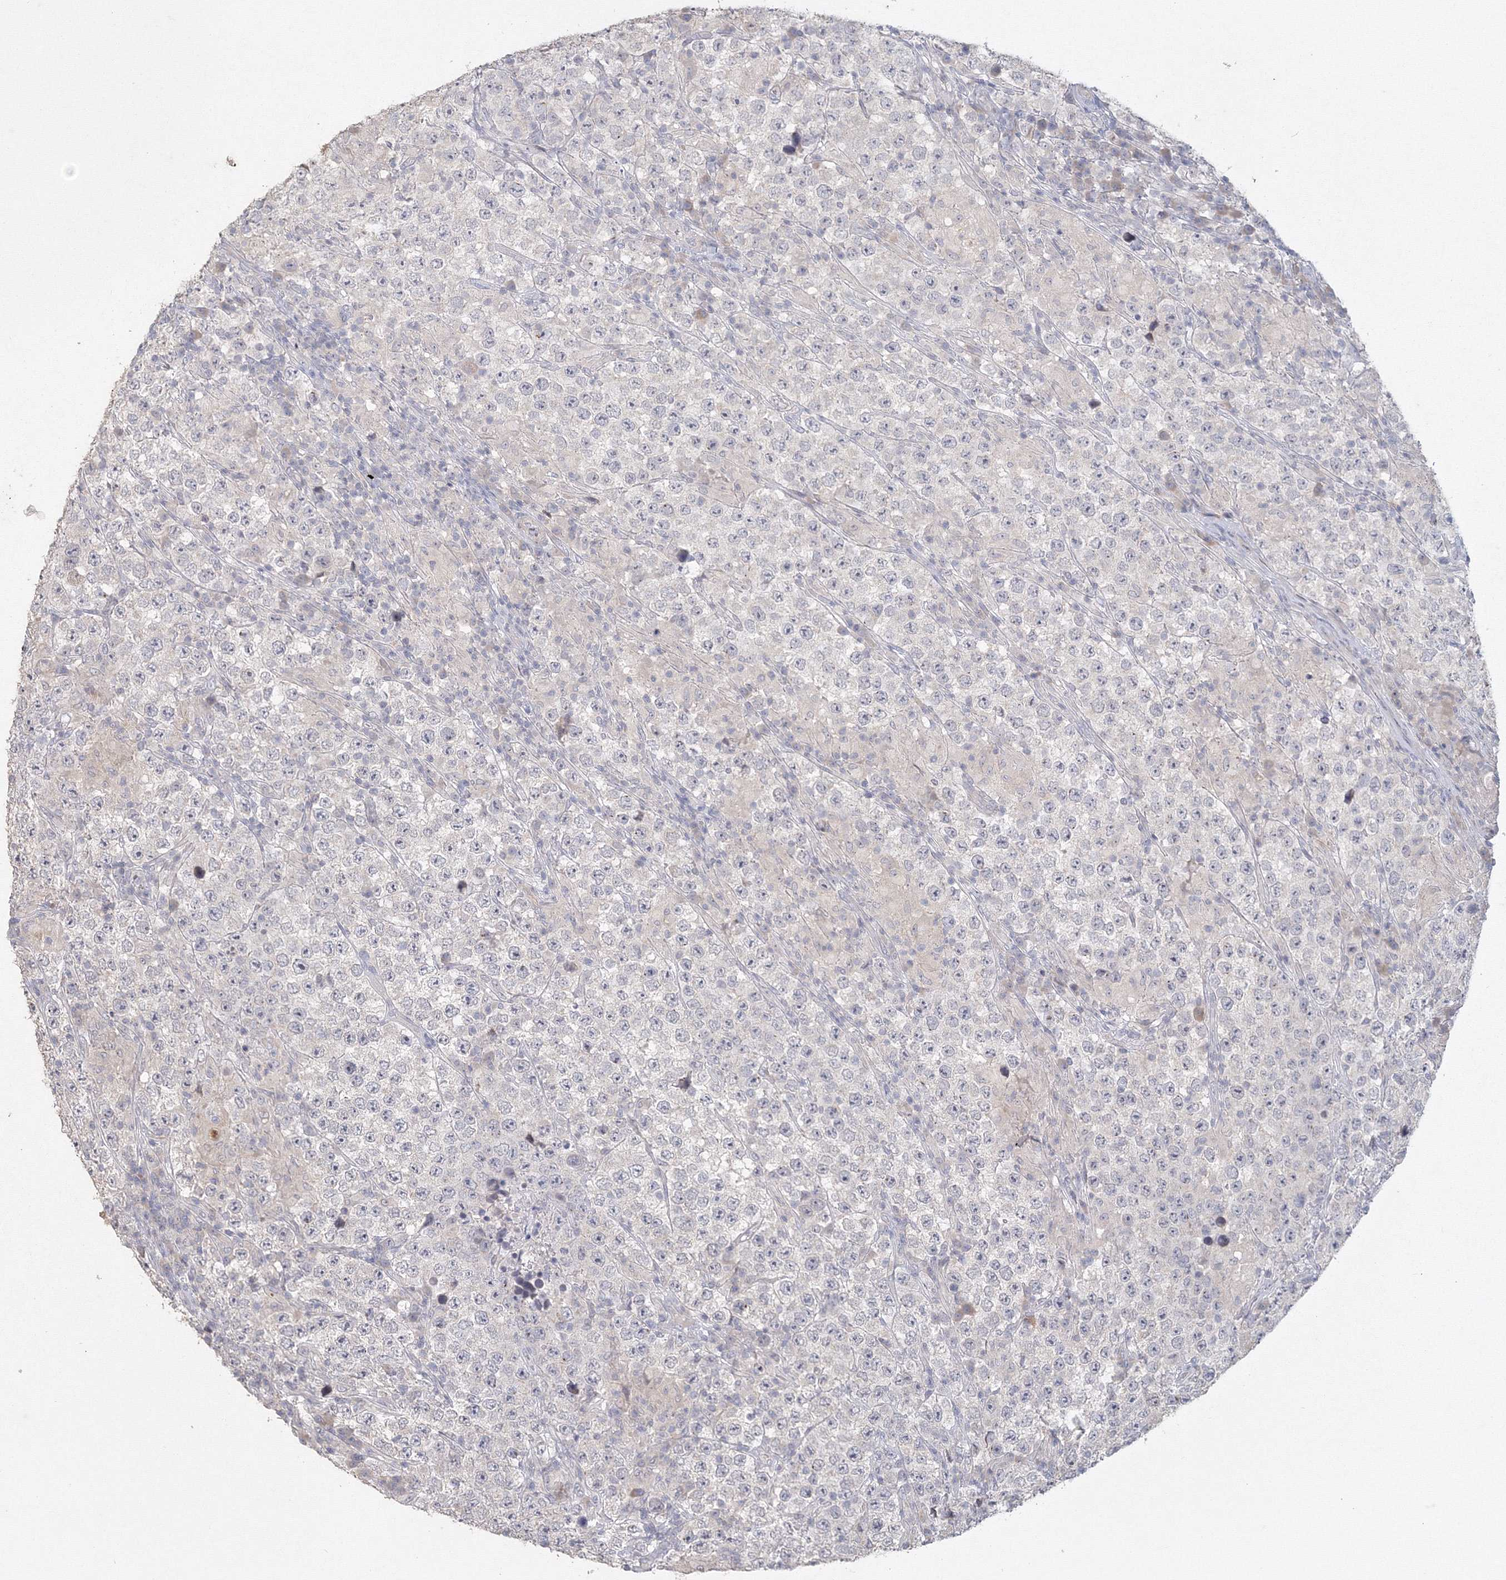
{"staining": {"intensity": "negative", "quantity": "none", "location": "none"}, "tissue": "testis cancer", "cell_type": "Tumor cells", "image_type": "cancer", "snomed": [{"axis": "morphology", "description": "Normal tissue, NOS"}, {"axis": "morphology", "description": "Urothelial carcinoma, High grade"}, {"axis": "morphology", "description": "Seminoma, NOS"}, {"axis": "morphology", "description": "Carcinoma, Embryonal, NOS"}, {"axis": "topography", "description": "Urinary bladder"}, {"axis": "topography", "description": "Testis"}], "caption": "Immunohistochemistry image of neoplastic tissue: testis embryonal carcinoma stained with DAB (3,3'-diaminobenzidine) demonstrates no significant protein expression in tumor cells.", "gene": "TACC2", "patient": {"sex": "male", "age": 41}}